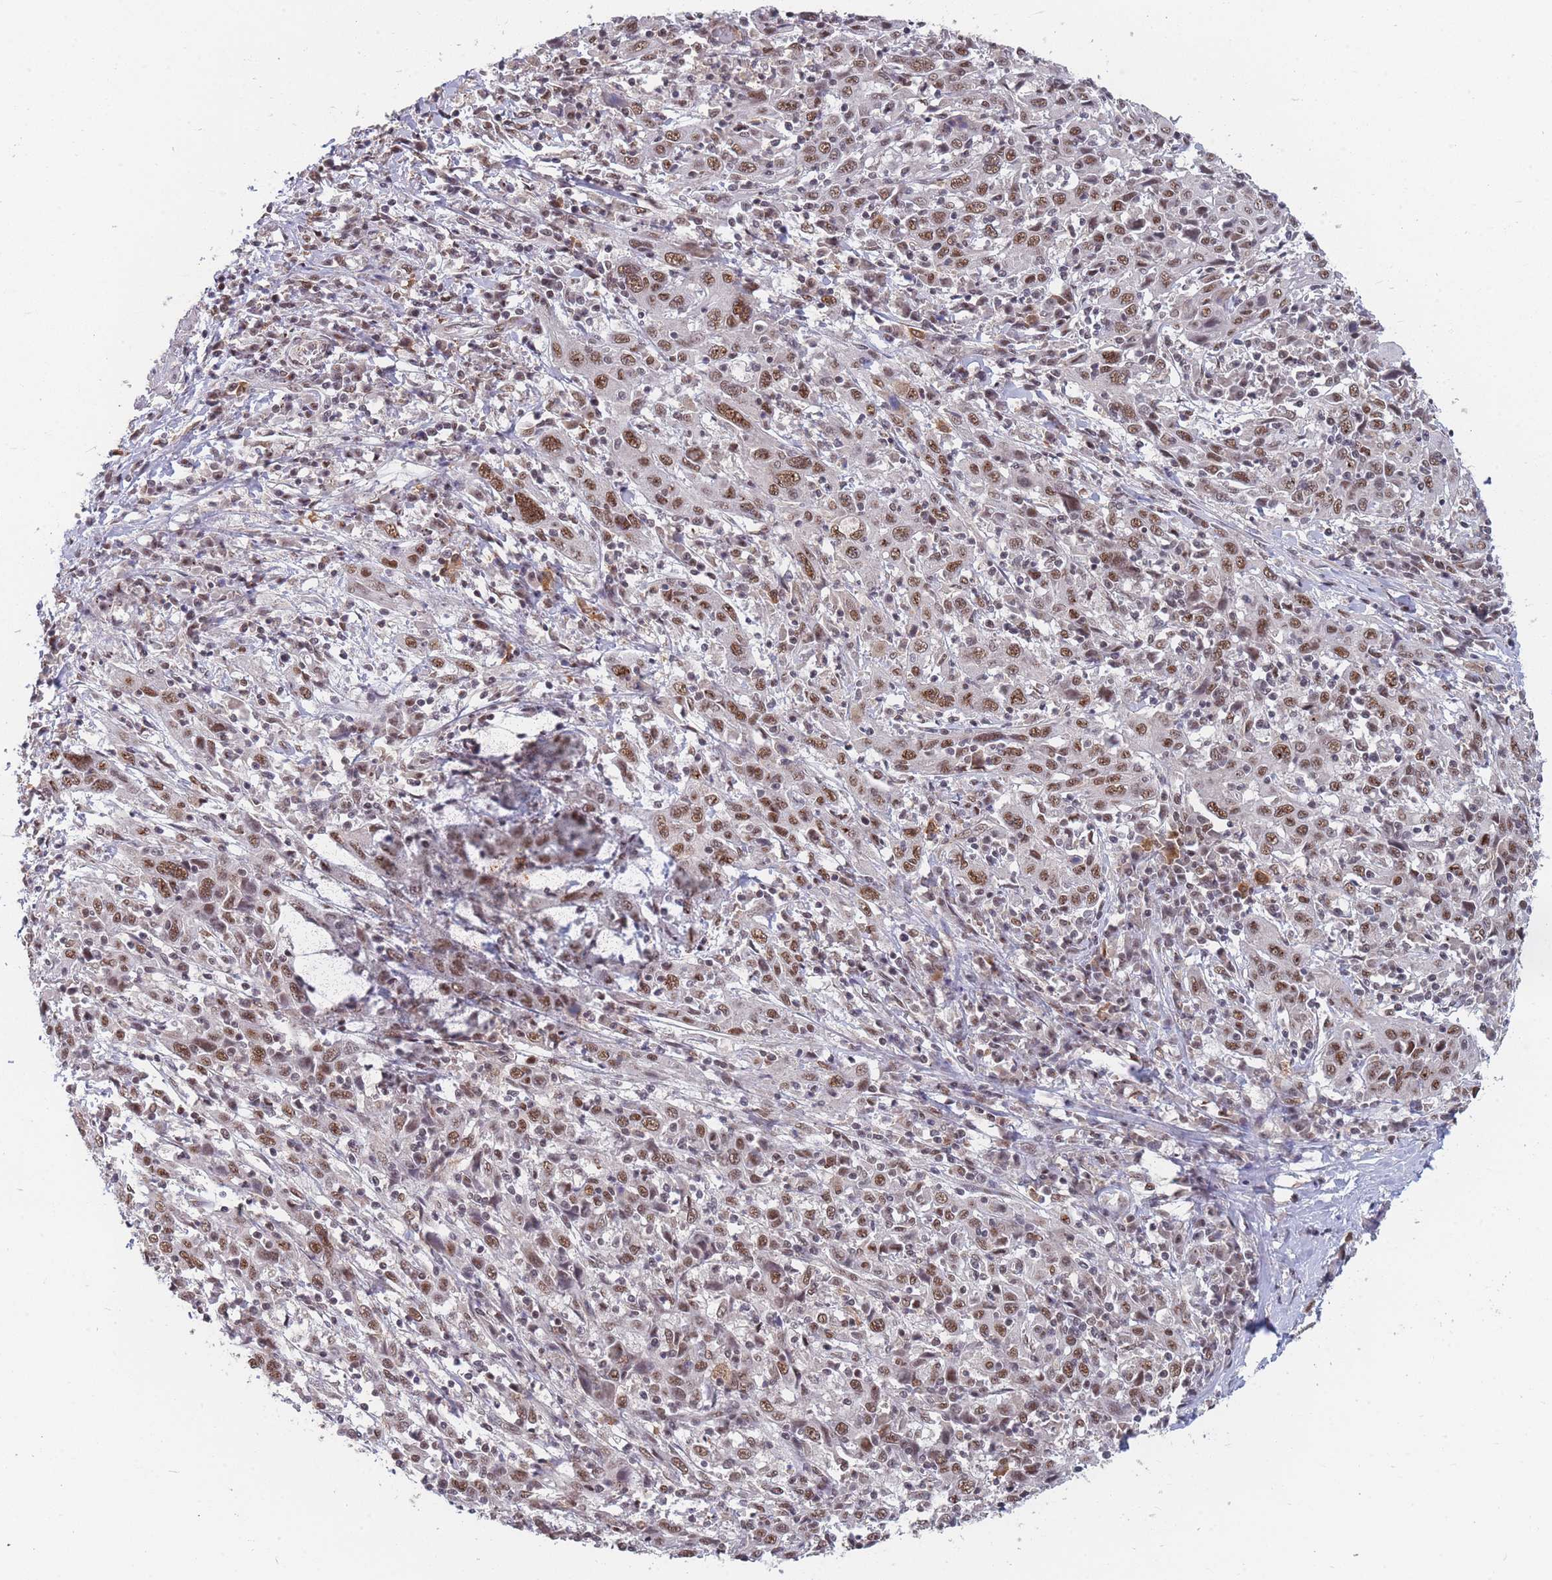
{"staining": {"intensity": "moderate", "quantity": ">75%", "location": "nuclear"}, "tissue": "cervical cancer", "cell_type": "Tumor cells", "image_type": "cancer", "snomed": [{"axis": "morphology", "description": "Squamous cell carcinoma, NOS"}, {"axis": "topography", "description": "Cervix"}], "caption": "A brown stain highlights moderate nuclear expression of a protein in human cervical cancer tumor cells.", "gene": "SNRPA1", "patient": {"sex": "female", "age": 46}}